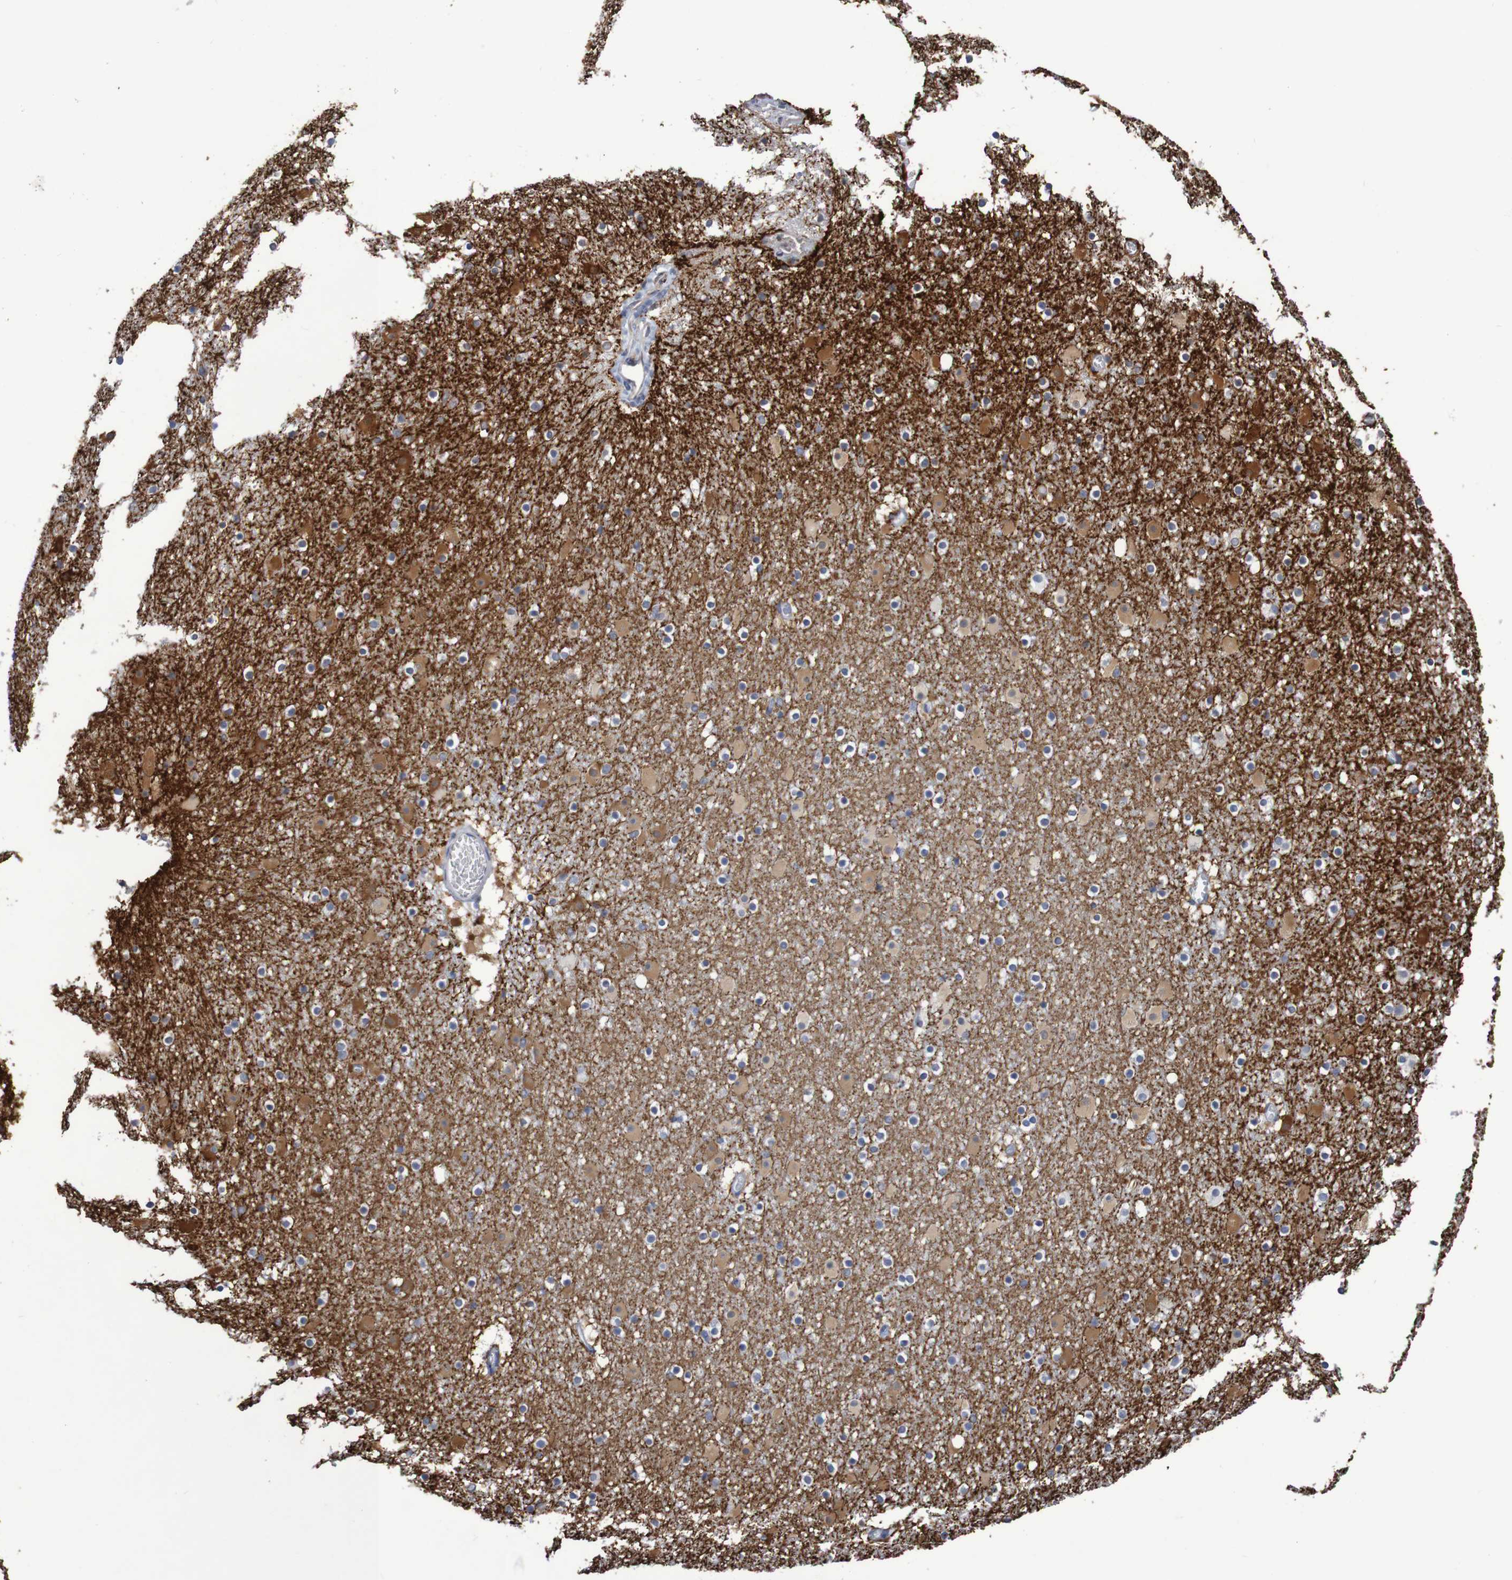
{"staining": {"intensity": "strong", "quantity": "<25%", "location": "cytoplasmic/membranous"}, "tissue": "caudate", "cell_type": "Glial cells", "image_type": "normal", "snomed": [{"axis": "morphology", "description": "Normal tissue, NOS"}, {"axis": "topography", "description": "Lateral ventricle wall"}], "caption": "Approximately <25% of glial cells in benign human caudate reveal strong cytoplasmic/membranous protein expression as visualized by brown immunohistochemical staining.", "gene": "DVL1", "patient": {"sex": "male", "age": 45}}